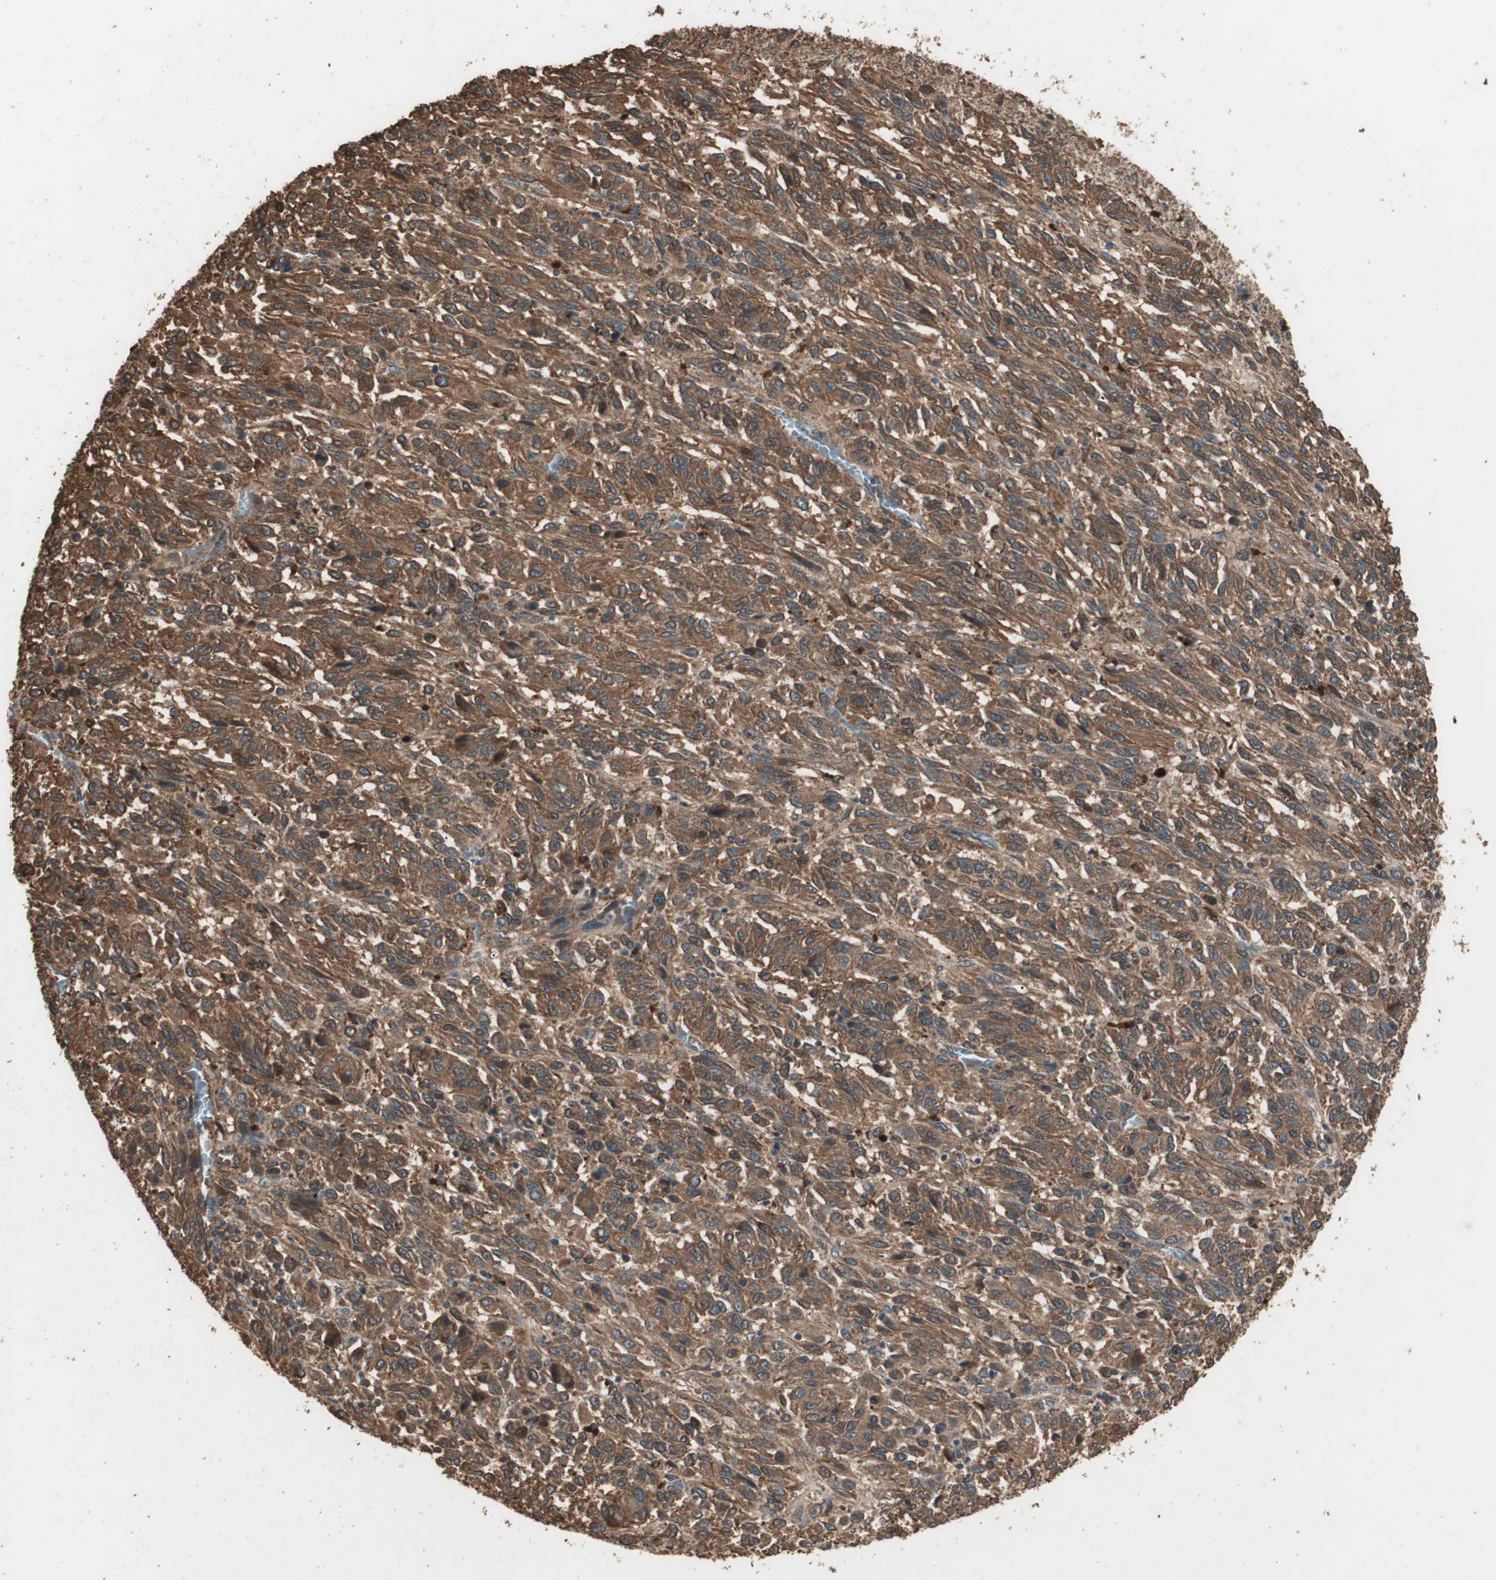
{"staining": {"intensity": "moderate", "quantity": ">75%", "location": "cytoplasmic/membranous"}, "tissue": "melanoma", "cell_type": "Tumor cells", "image_type": "cancer", "snomed": [{"axis": "morphology", "description": "Malignant melanoma, Metastatic site"}, {"axis": "topography", "description": "Lung"}], "caption": "A brown stain highlights moderate cytoplasmic/membranous positivity of a protein in malignant melanoma (metastatic site) tumor cells. (DAB (3,3'-diaminobenzidine) IHC, brown staining for protein, blue staining for nuclei).", "gene": "CCN4", "patient": {"sex": "male", "age": 64}}